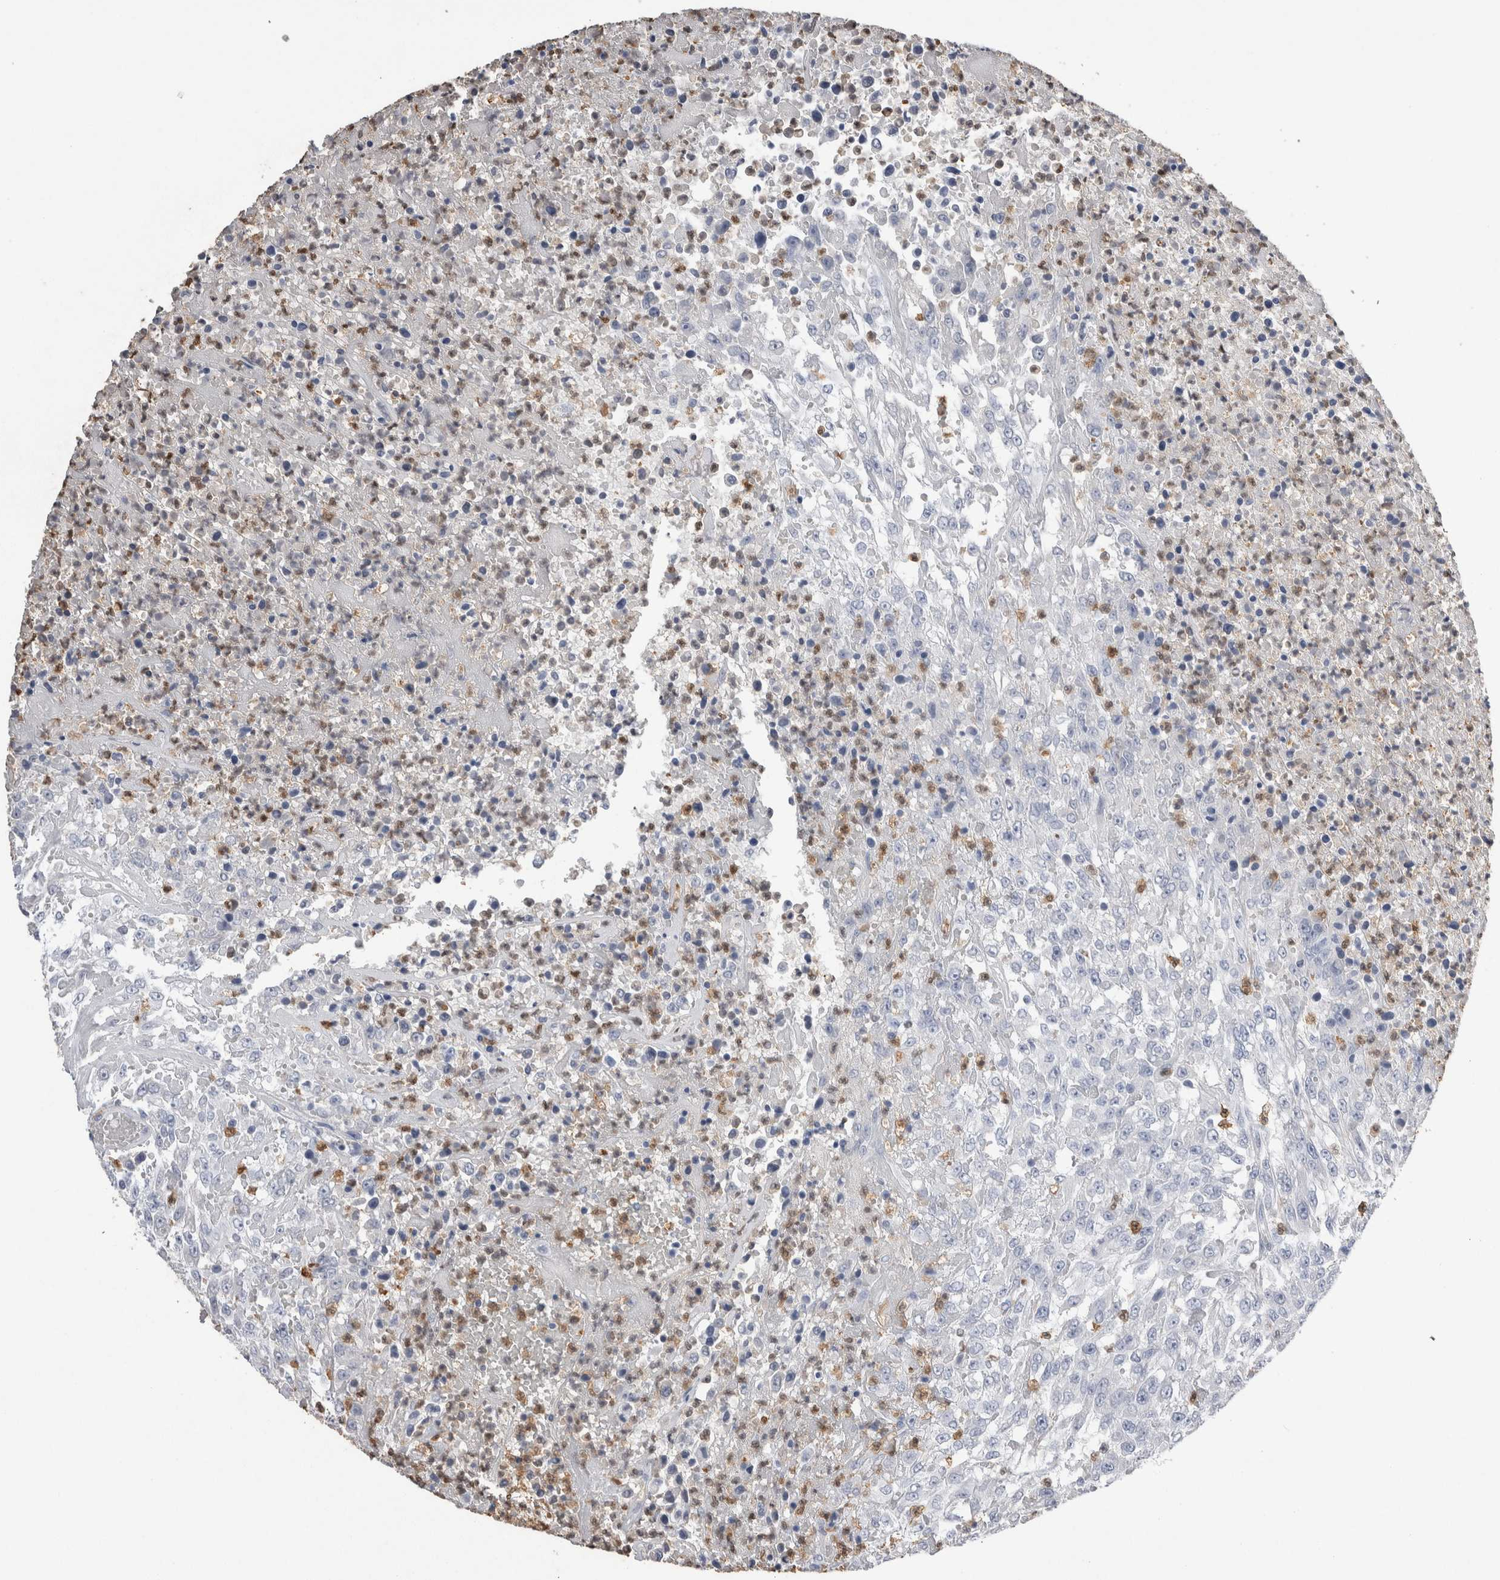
{"staining": {"intensity": "negative", "quantity": "none", "location": "none"}, "tissue": "urothelial cancer", "cell_type": "Tumor cells", "image_type": "cancer", "snomed": [{"axis": "morphology", "description": "Urothelial carcinoma, High grade"}, {"axis": "topography", "description": "Urinary bladder"}], "caption": "Human urothelial carcinoma (high-grade) stained for a protein using immunohistochemistry (IHC) demonstrates no positivity in tumor cells.", "gene": "S100A12", "patient": {"sex": "male", "age": 46}}